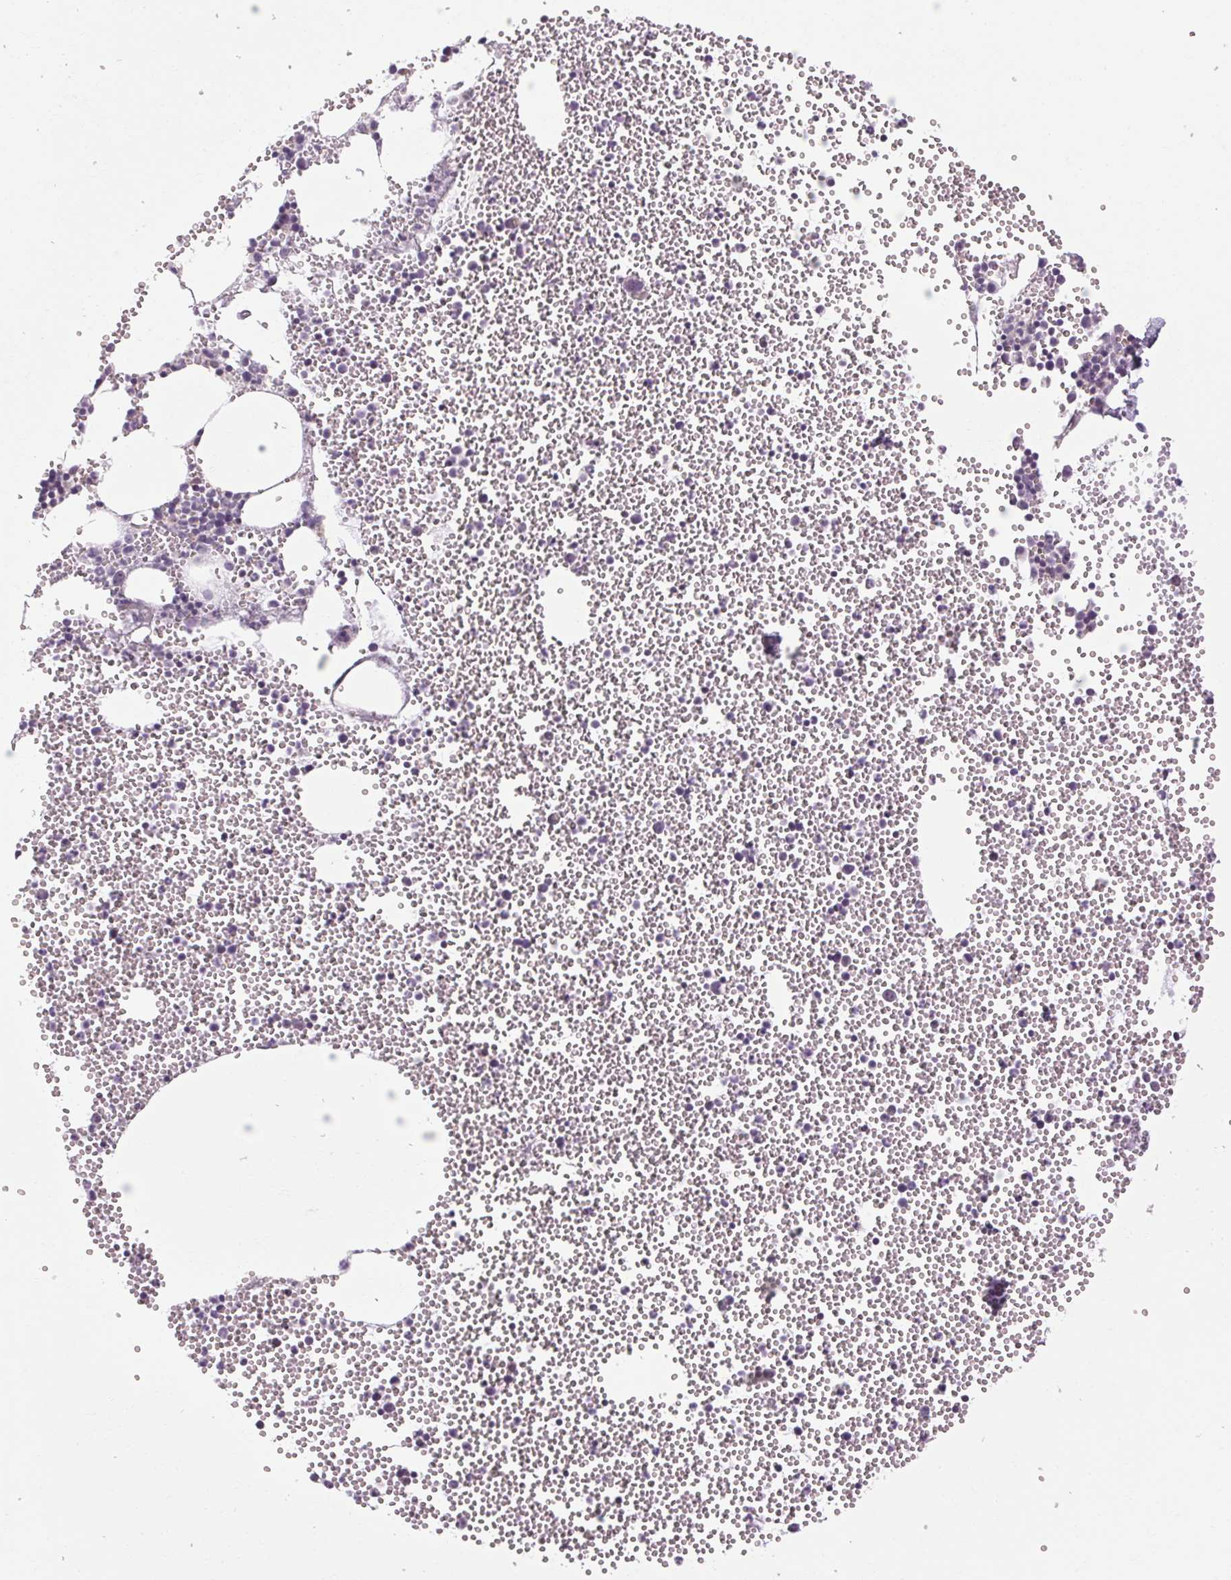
{"staining": {"intensity": "negative", "quantity": "none", "location": "none"}, "tissue": "bone marrow", "cell_type": "Hematopoietic cells", "image_type": "normal", "snomed": [{"axis": "morphology", "description": "Normal tissue, NOS"}, {"axis": "topography", "description": "Bone marrow"}], "caption": "Photomicrograph shows no significant protein positivity in hematopoietic cells of unremarkable bone marrow. (Brightfield microscopy of DAB (3,3'-diaminobenzidine) immunohistochemistry at high magnification).", "gene": "KLHL40", "patient": {"sex": "male", "age": 89}}